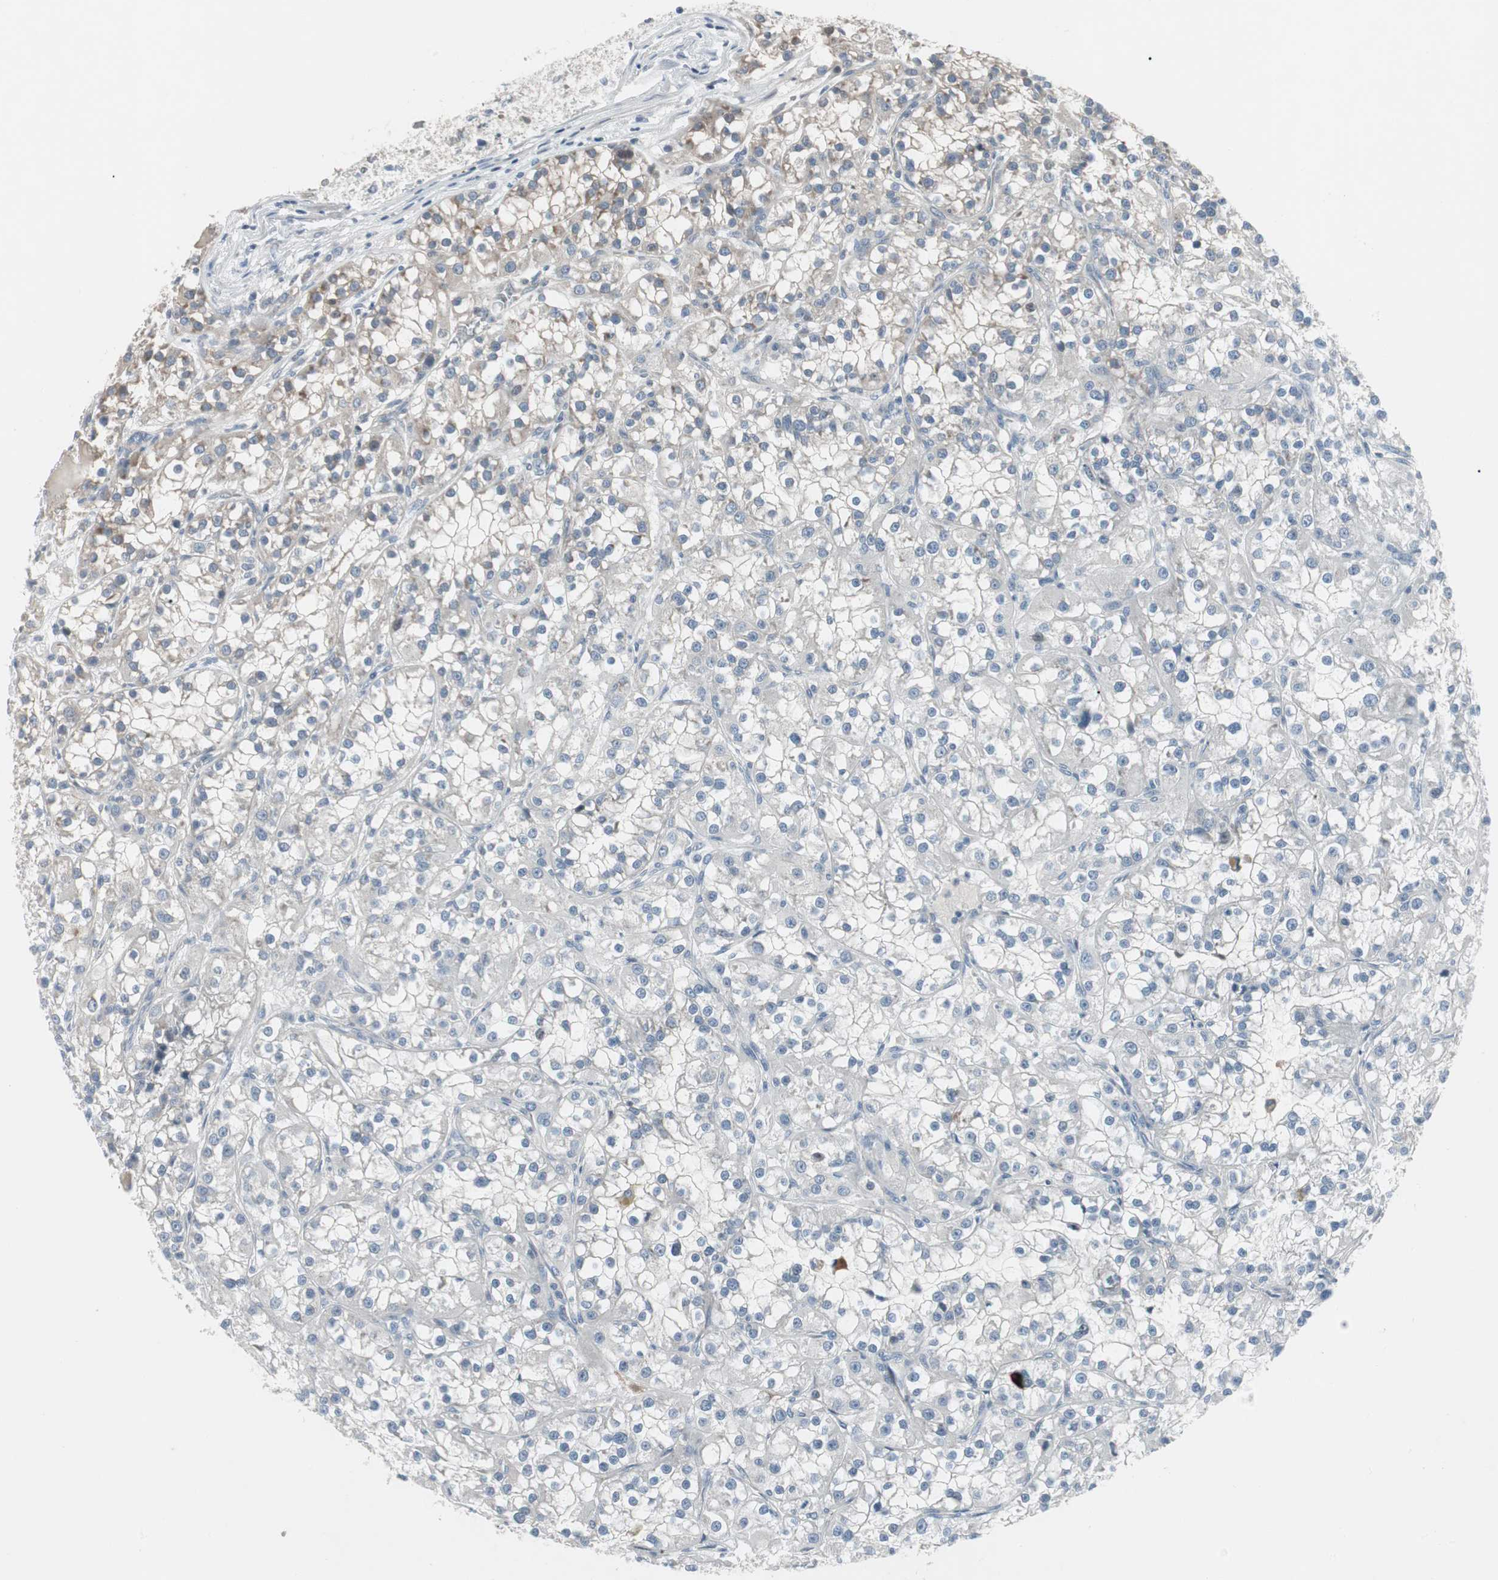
{"staining": {"intensity": "weak", "quantity": "<25%", "location": "cytoplasmic/membranous"}, "tissue": "renal cancer", "cell_type": "Tumor cells", "image_type": "cancer", "snomed": [{"axis": "morphology", "description": "Adenocarcinoma, NOS"}, {"axis": "topography", "description": "Kidney"}], "caption": "Human renal adenocarcinoma stained for a protein using immunohistochemistry (IHC) displays no expression in tumor cells.", "gene": "PIGR", "patient": {"sex": "female", "age": 52}}